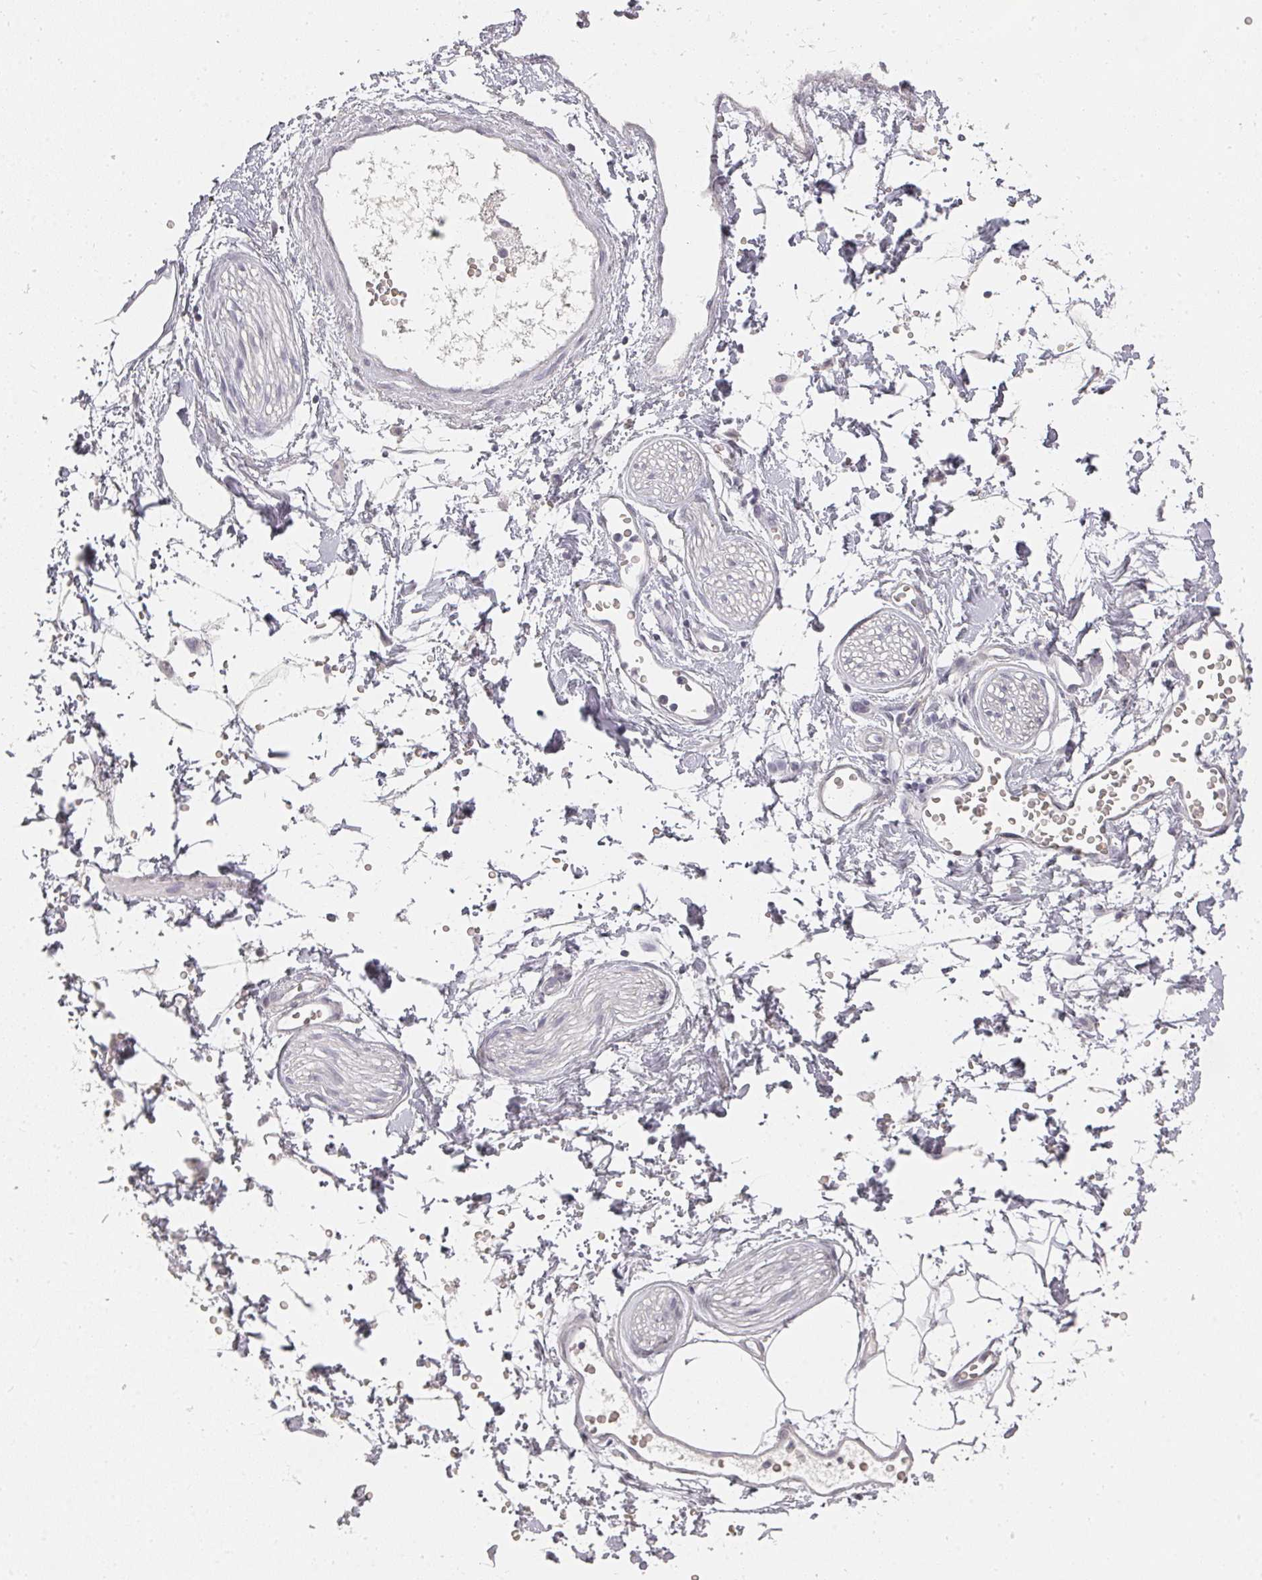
{"staining": {"intensity": "negative", "quantity": "none", "location": "none"}, "tissue": "adipose tissue", "cell_type": "Adipocytes", "image_type": "normal", "snomed": [{"axis": "morphology", "description": "Normal tissue, NOS"}, {"axis": "topography", "description": "Prostate"}, {"axis": "topography", "description": "Peripheral nerve tissue"}], "caption": "DAB (3,3'-diaminobenzidine) immunohistochemical staining of unremarkable adipose tissue exhibits no significant positivity in adipocytes. Brightfield microscopy of immunohistochemistry stained with DAB (brown) and hematoxylin (blue), captured at high magnification.", "gene": "SHISA2", "patient": {"sex": "male", "age": 55}}